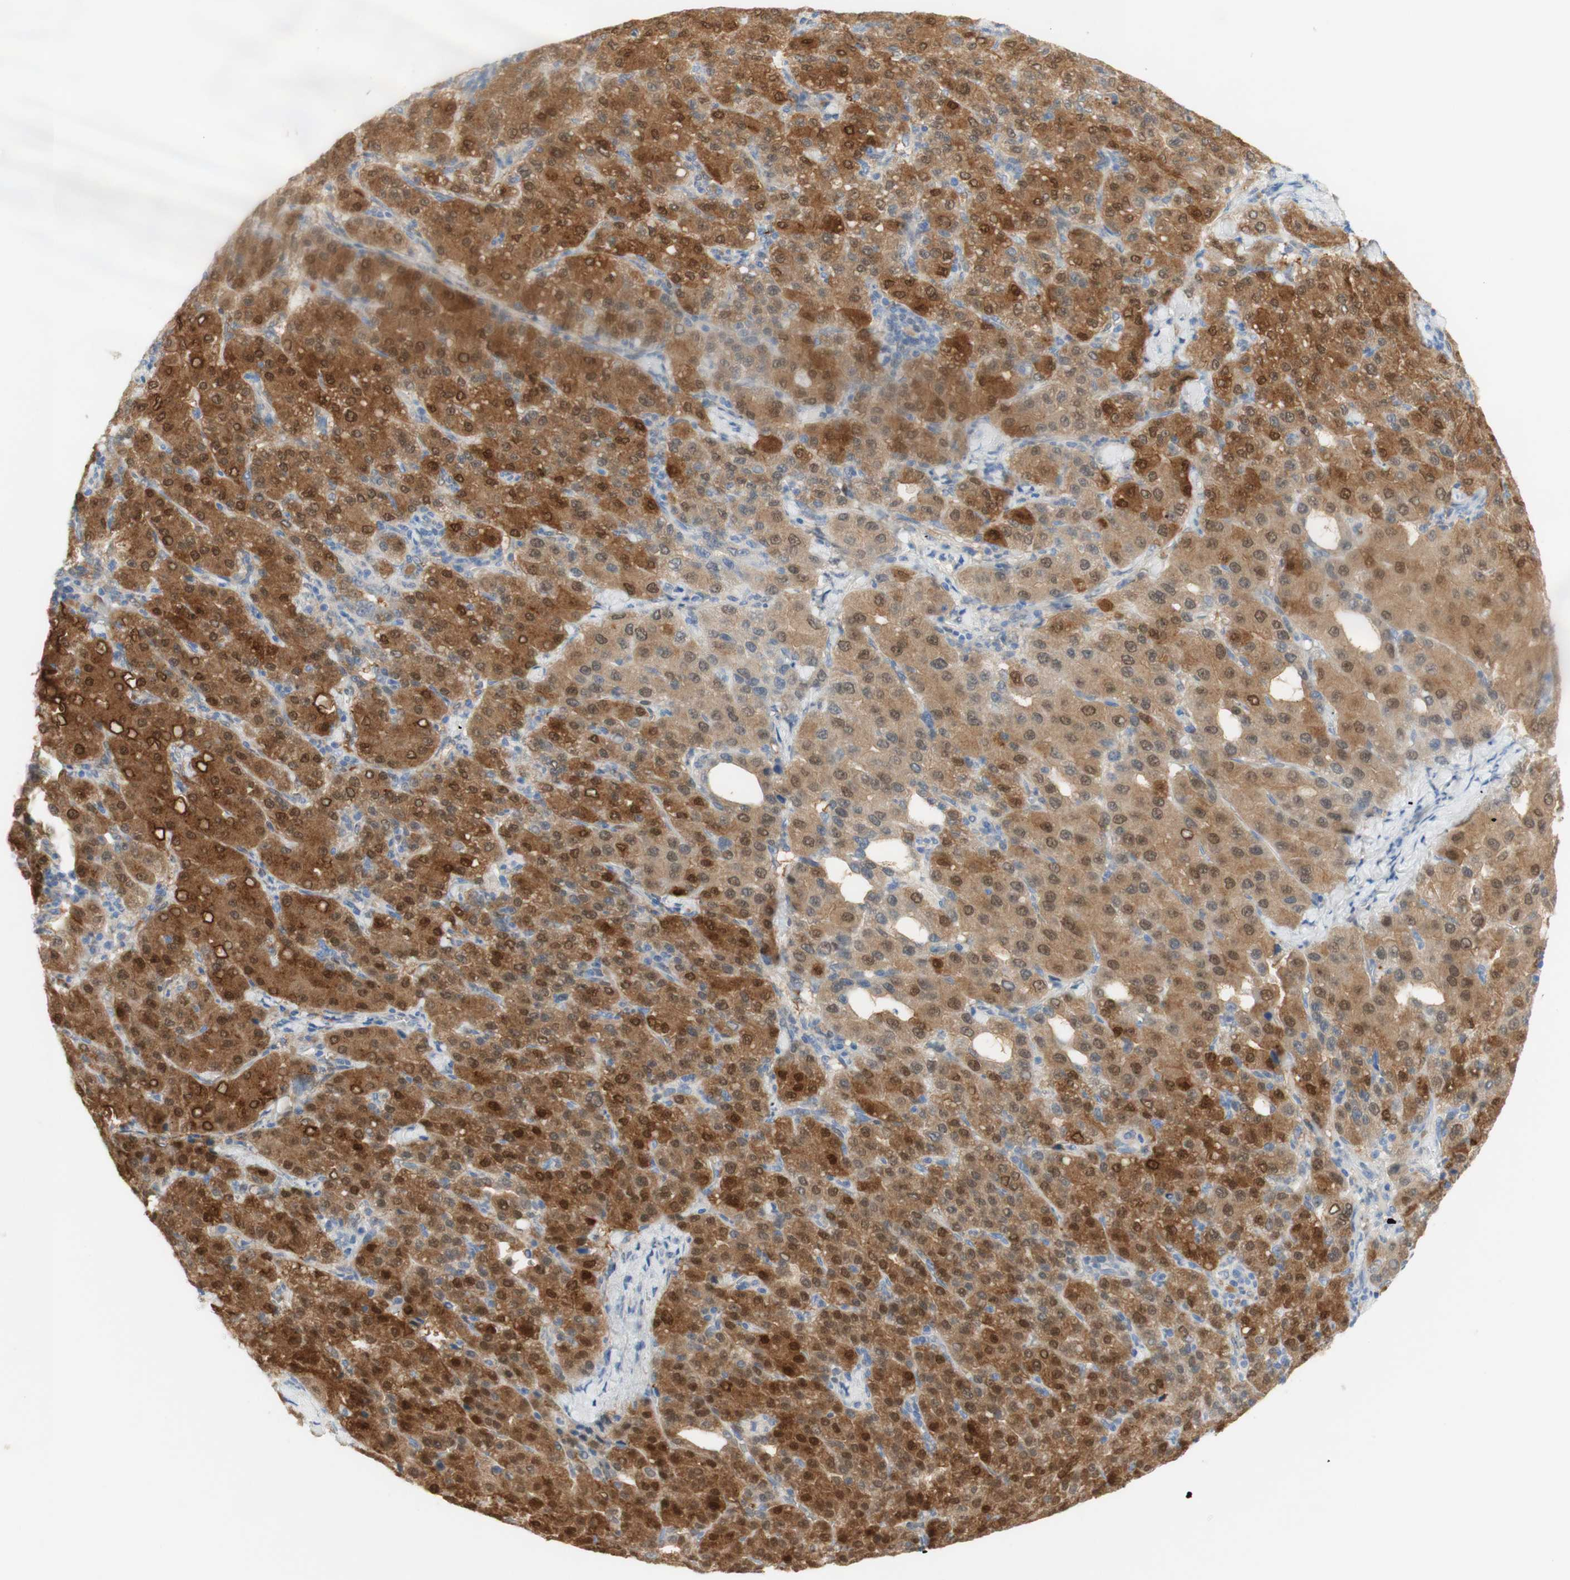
{"staining": {"intensity": "strong", "quantity": ">75%", "location": "cytoplasmic/membranous,nuclear"}, "tissue": "liver cancer", "cell_type": "Tumor cells", "image_type": "cancer", "snomed": [{"axis": "morphology", "description": "Carcinoma, Hepatocellular, NOS"}, {"axis": "topography", "description": "Liver"}], "caption": "This histopathology image shows immunohistochemistry staining of hepatocellular carcinoma (liver), with high strong cytoplasmic/membranous and nuclear staining in approximately >75% of tumor cells.", "gene": "SELENBP1", "patient": {"sex": "male", "age": 65}}